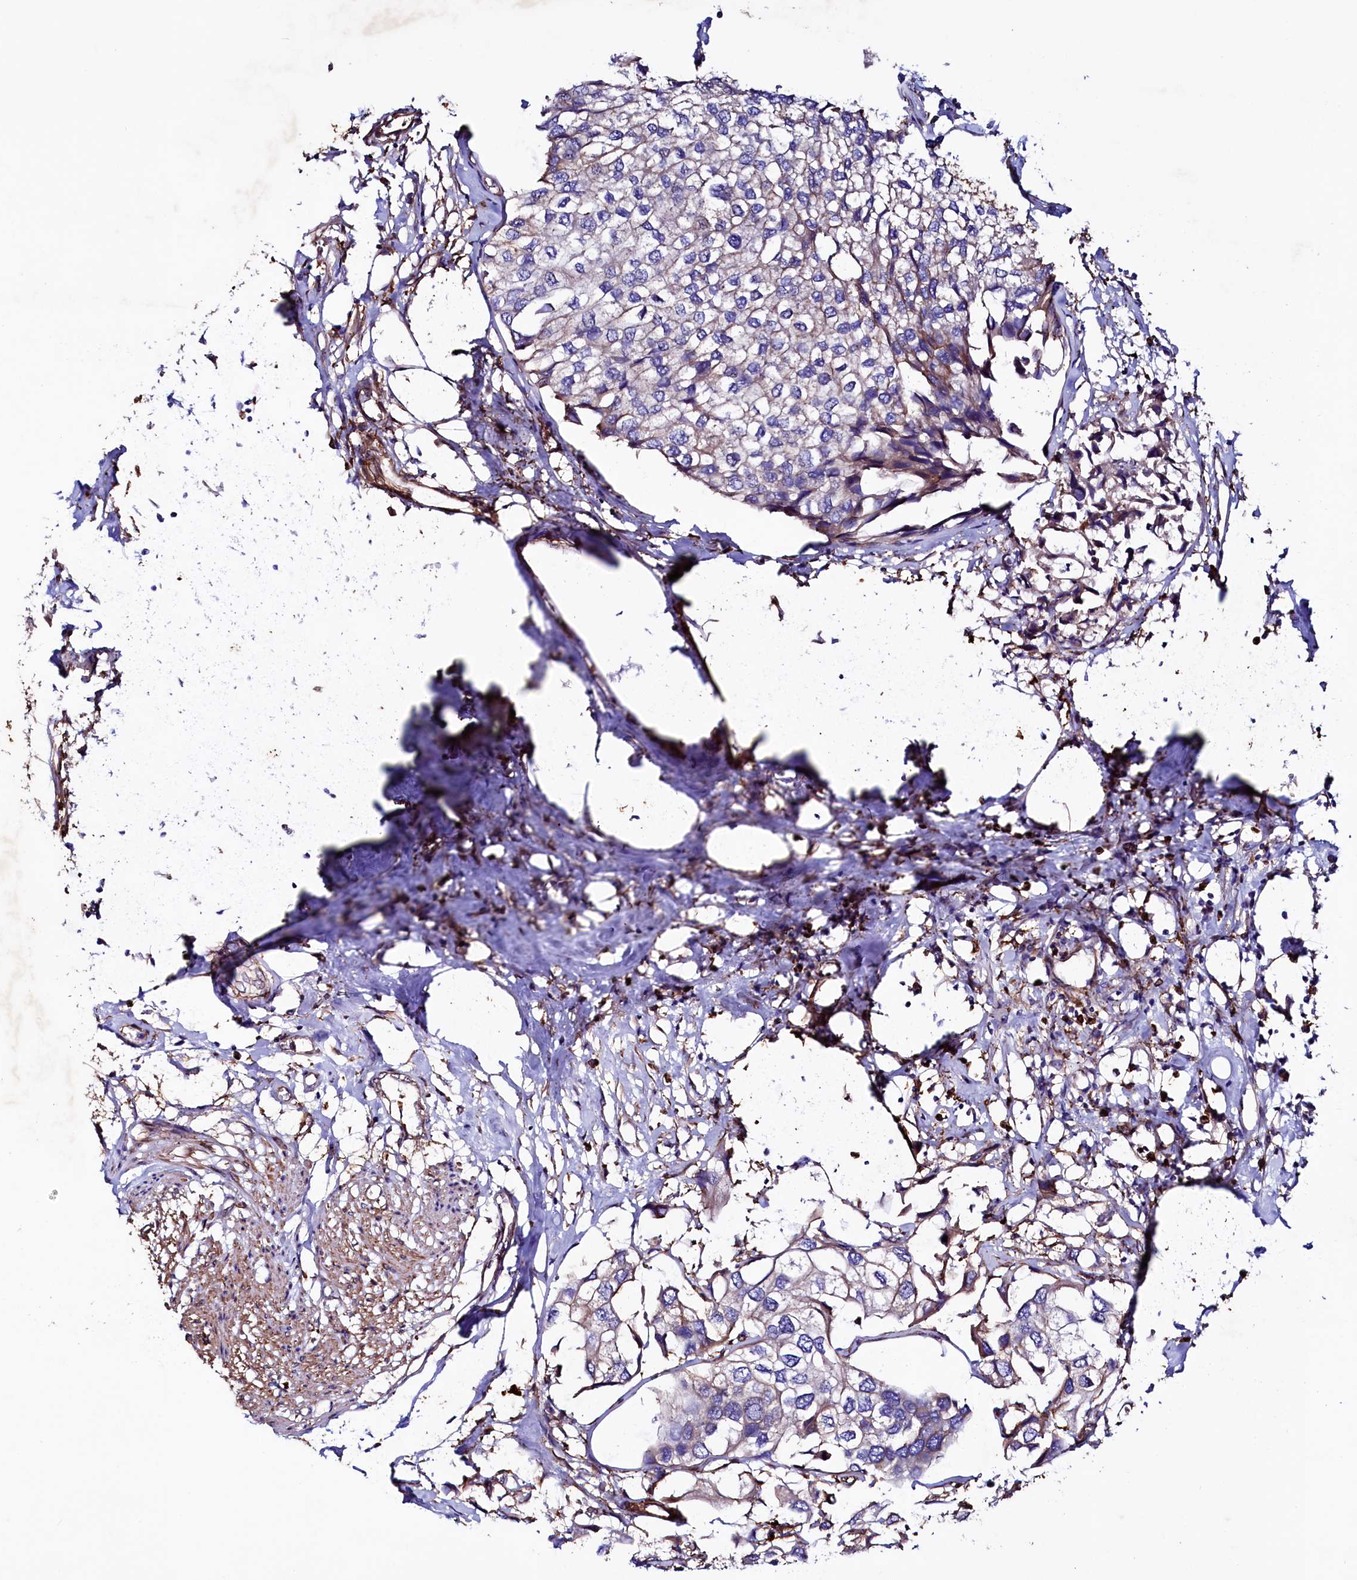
{"staining": {"intensity": "moderate", "quantity": "25%-75%", "location": "cytoplasmic/membranous"}, "tissue": "urothelial cancer", "cell_type": "Tumor cells", "image_type": "cancer", "snomed": [{"axis": "morphology", "description": "Urothelial carcinoma, High grade"}, {"axis": "topography", "description": "Urinary bladder"}], "caption": "Immunohistochemistry (IHC) micrograph of neoplastic tissue: human urothelial cancer stained using IHC shows medium levels of moderate protein expression localized specifically in the cytoplasmic/membranous of tumor cells, appearing as a cytoplasmic/membranous brown color.", "gene": "STAMBPL1", "patient": {"sex": "male", "age": 64}}